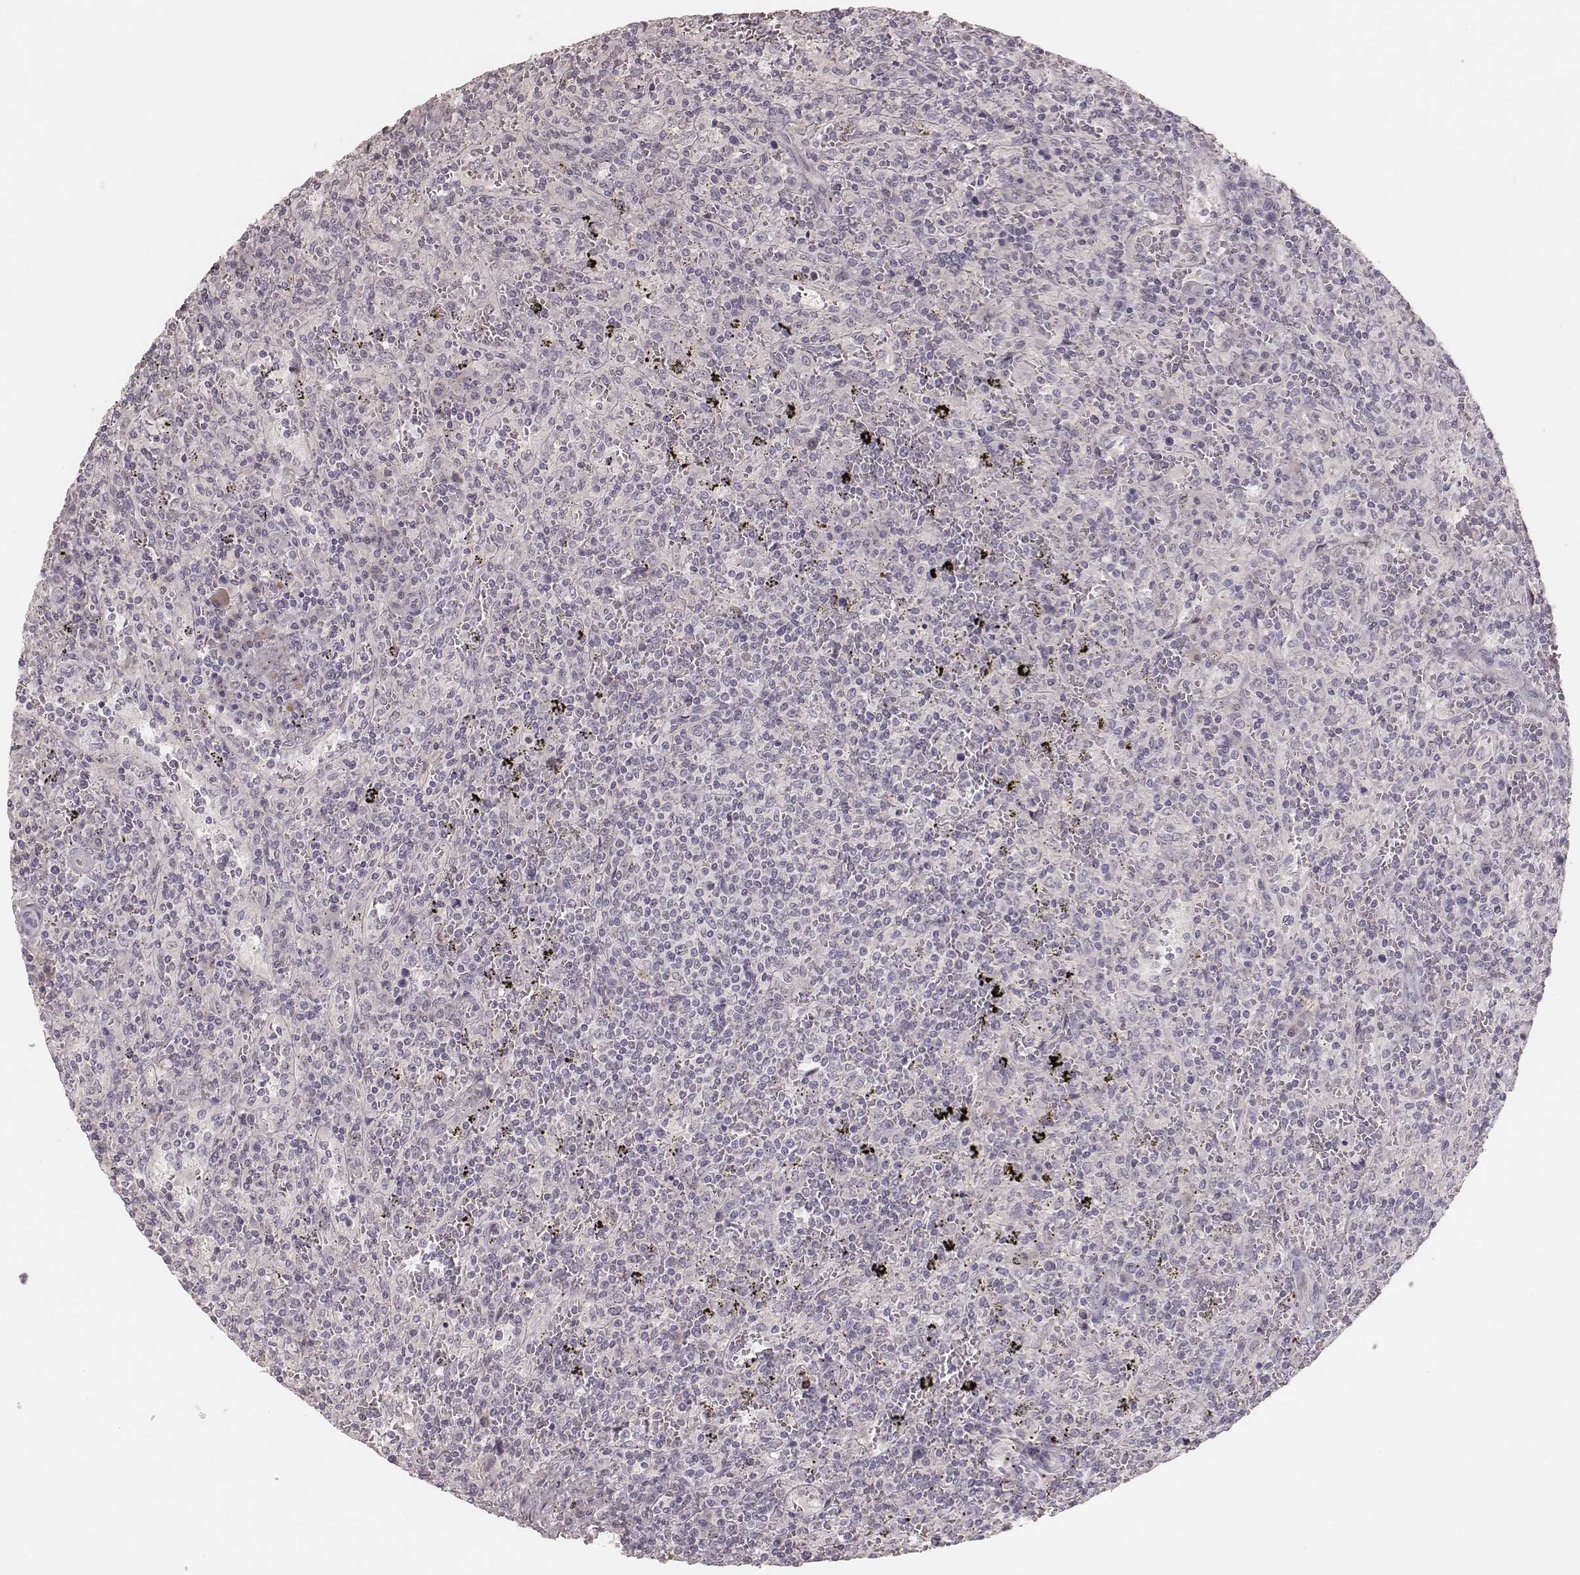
{"staining": {"intensity": "negative", "quantity": "none", "location": "none"}, "tissue": "lymphoma", "cell_type": "Tumor cells", "image_type": "cancer", "snomed": [{"axis": "morphology", "description": "Malignant lymphoma, non-Hodgkin's type, Low grade"}, {"axis": "topography", "description": "Spleen"}], "caption": "Lymphoma stained for a protein using immunohistochemistry reveals no staining tumor cells.", "gene": "FAM13B", "patient": {"sex": "male", "age": 62}}